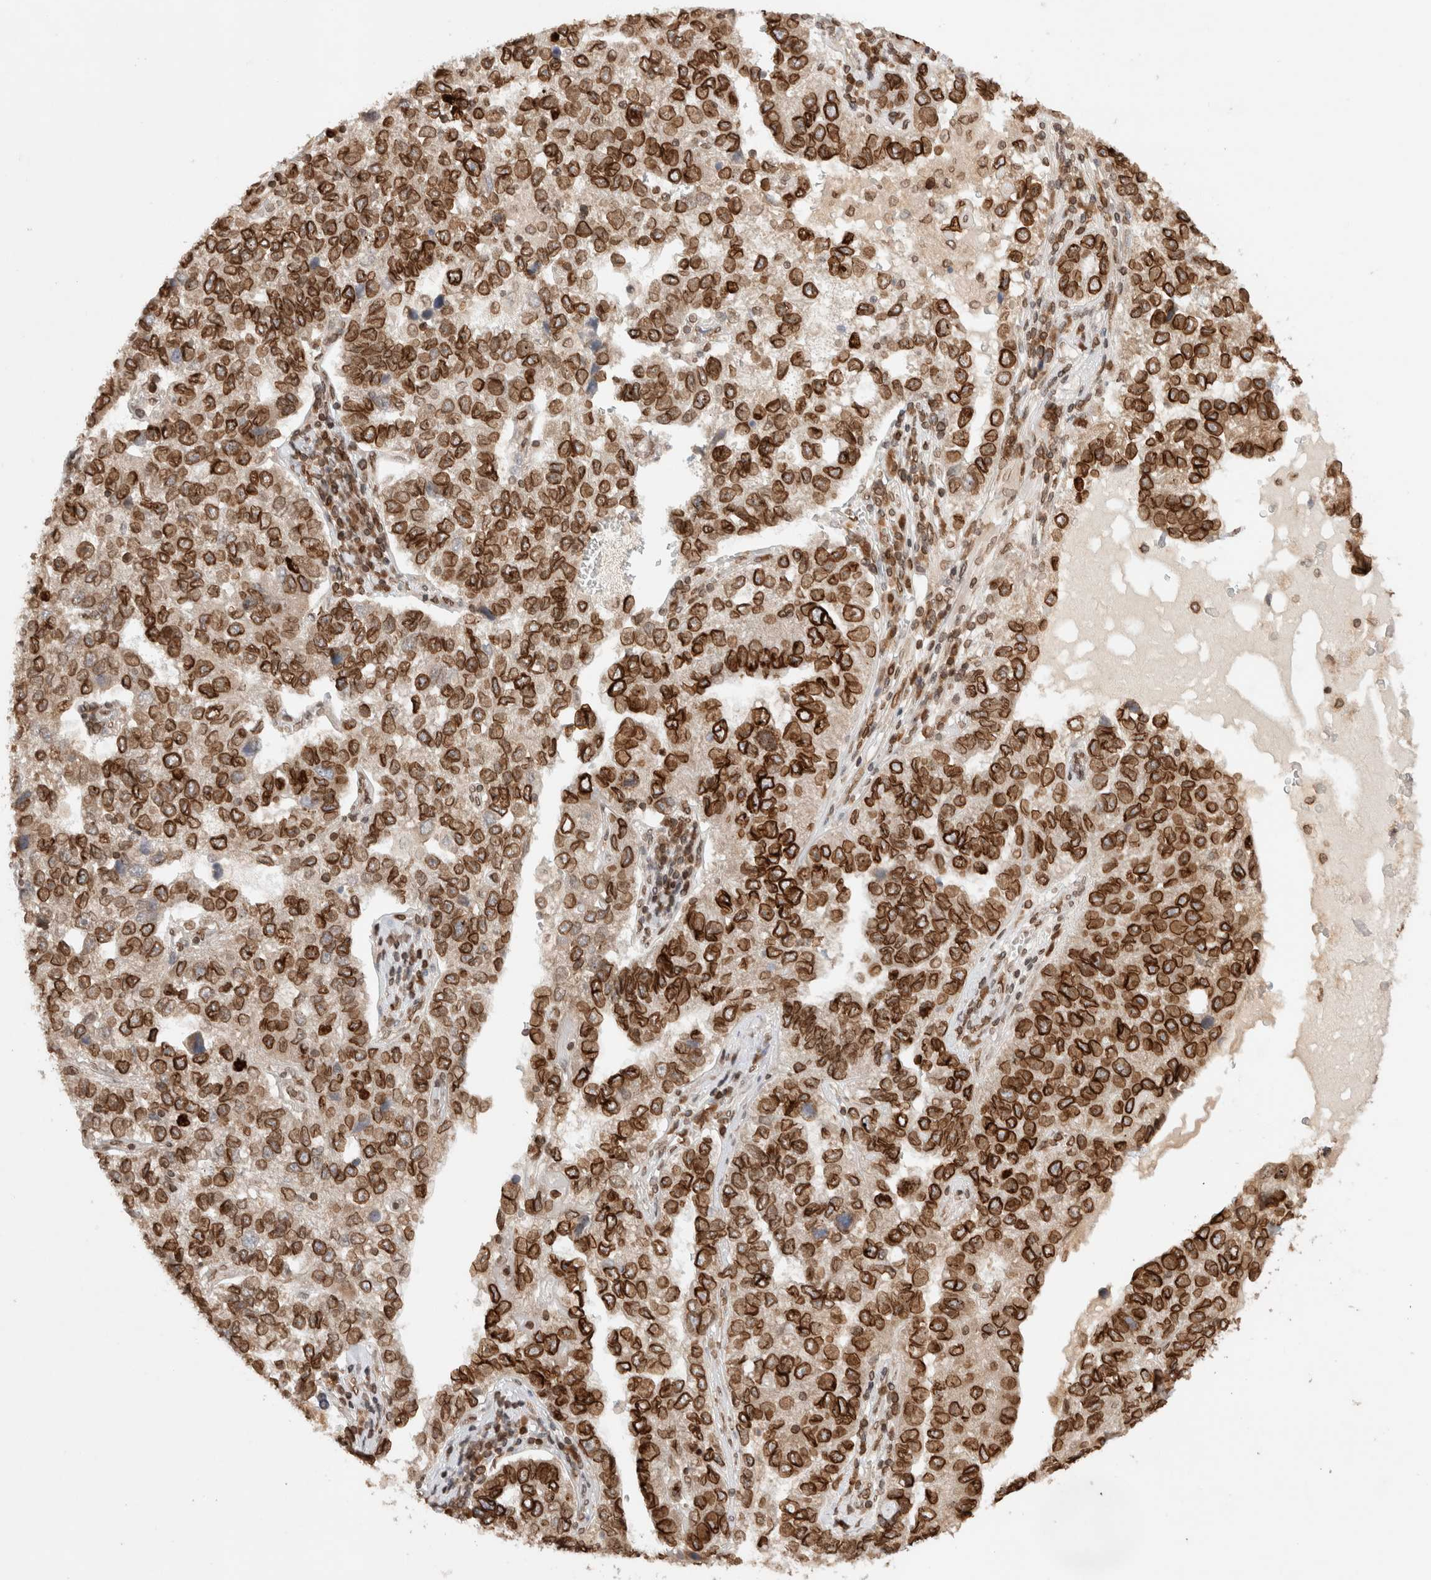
{"staining": {"intensity": "strong", "quantity": "25%-75%", "location": "cytoplasmic/membranous,nuclear"}, "tissue": "pancreatic cancer", "cell_type": "Tumor cells", "image_type": "cancer", "snomed": [{"axis": "morphology", "description": "Adenocarcinoma, NOS"}, {"axis": "topography", "description": "Pancreas"}], "caption": "A high-resolution histopathology image shows IHC staining of pancreatic cancer, which displays strong cytoplasmic/membranous and nuclear staining in about 25%-75% of tumor cells.", "gene": "TPR", "patient": {"sex": "female", "age": 61}}